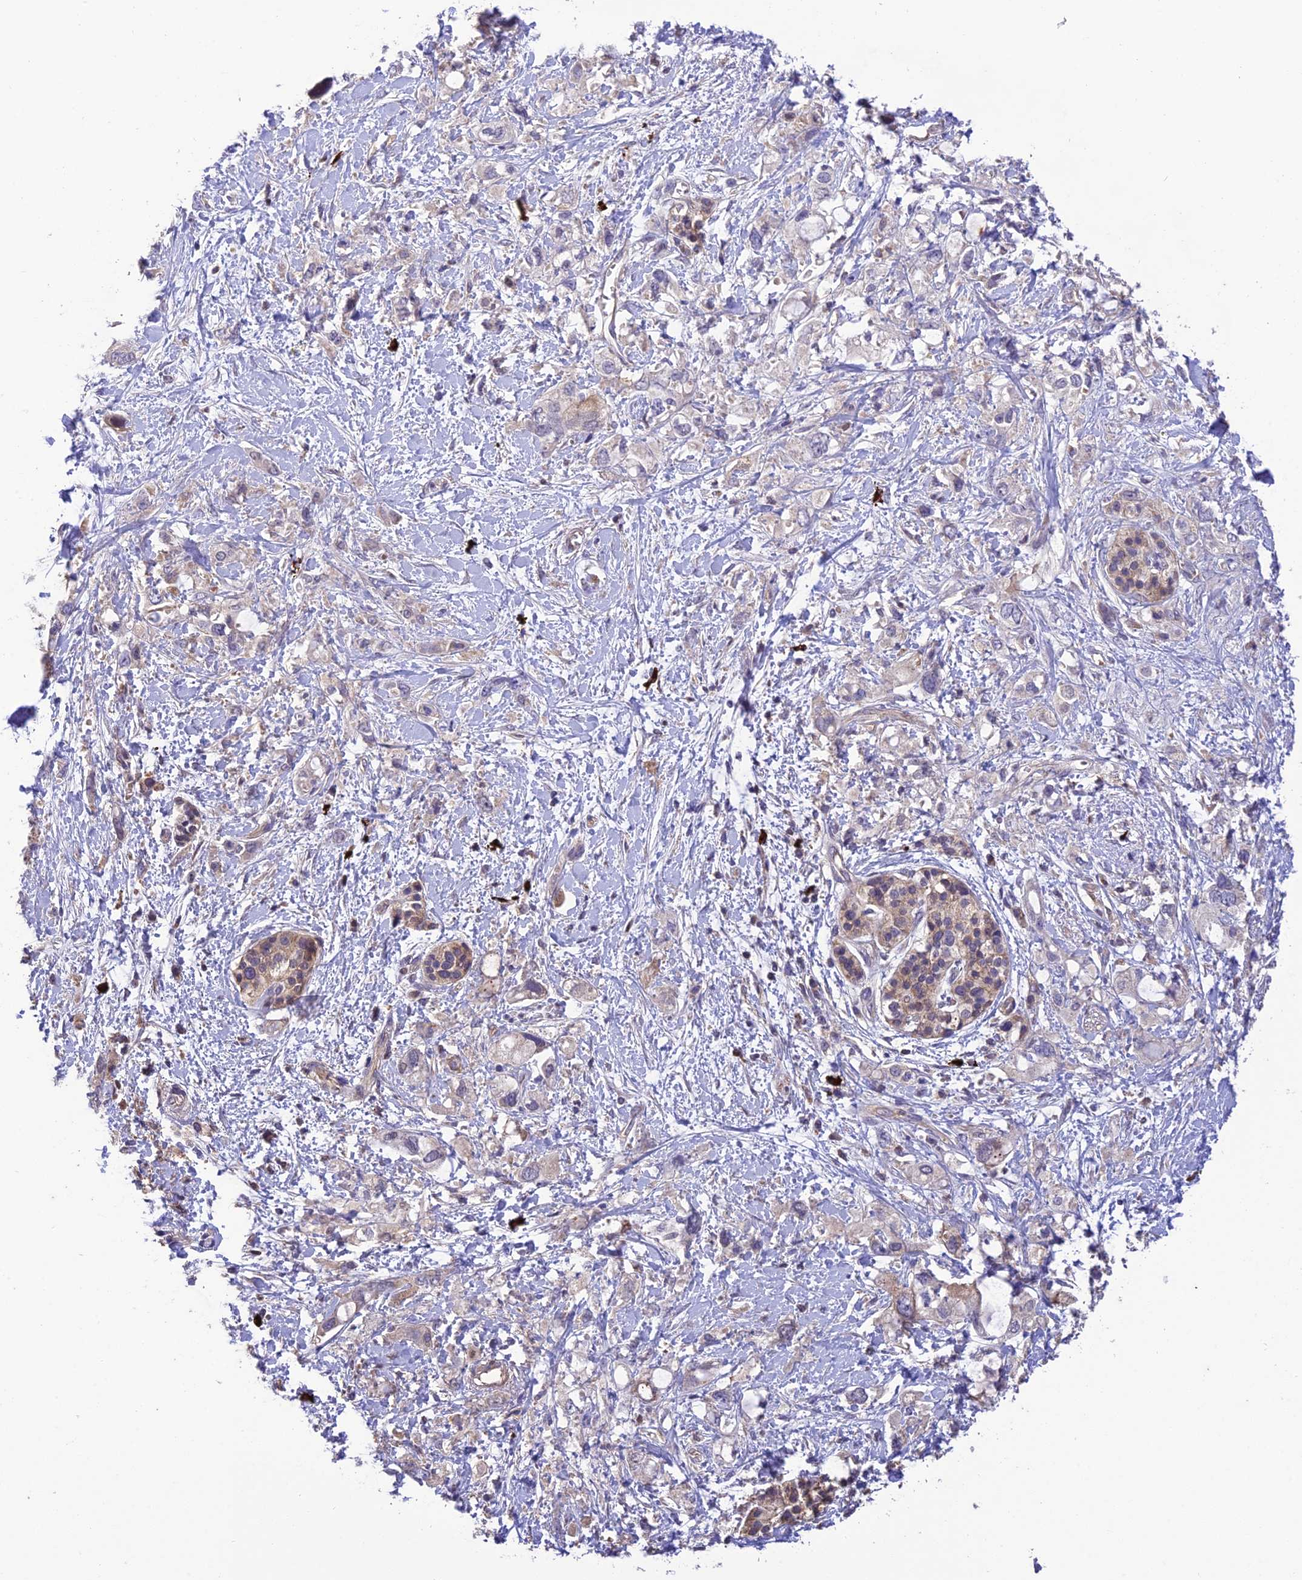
{"staining": {"intensity": "weak", "quantity": "<25%", "location": "cytoplasmic/membranous"}, "tissue": "pancreatic cancer", "cell_type": "Tumor cells", "image_type": "cancer", "snomed": [{"axis": "morphology", "description": "Adenocarcinoma, NOS"}, {"axis": "topography", "description": "Pancreas"}], "caption": "Micrograph shows no protein positivity in tumor cells of pancreatic cancer tissue. (DAB immunohistochemistry with hematoxylin counter stain).", "gene": "MIOS", "patient": {"sex": "female", "age": 56}}